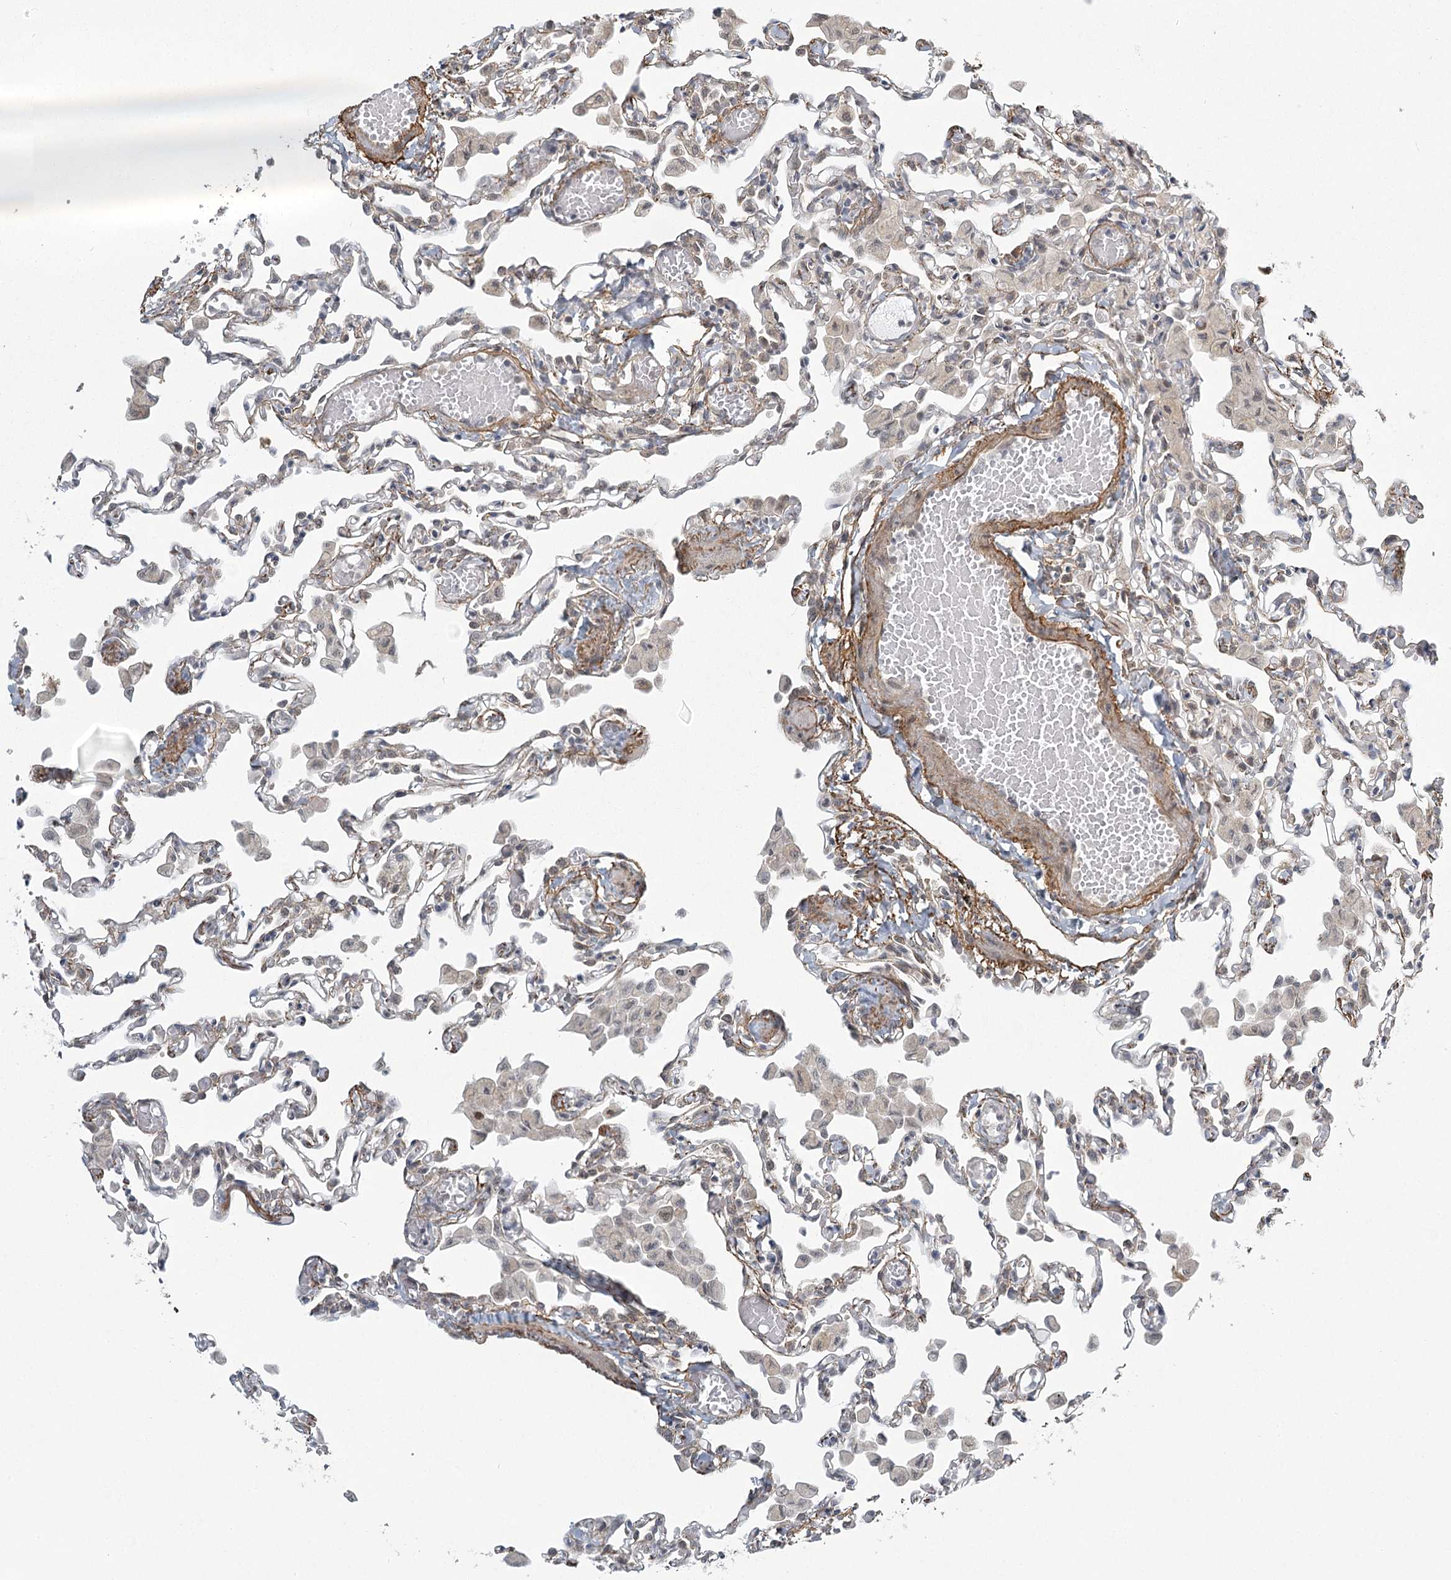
{"staining": {"intensity": "weak", "quantity": ">75%", "location": "nuclear"}, "tissue": "lung", "cell_type": "Alveolar cells", "image_type": "normal", "snomed": [{"axis": "morphology", "description": "Normal tissue, NOS"}, {"axis": "topography", "description": "Bronchus"}, {"axis": "topography", "description": "Lung"}], "caption": "Alveolar cells show weak nuclear staining in approximately >75% of cells in unremarkable lung.", "gene": "MED28", "patient": {"sex": "female", "age": 49}}